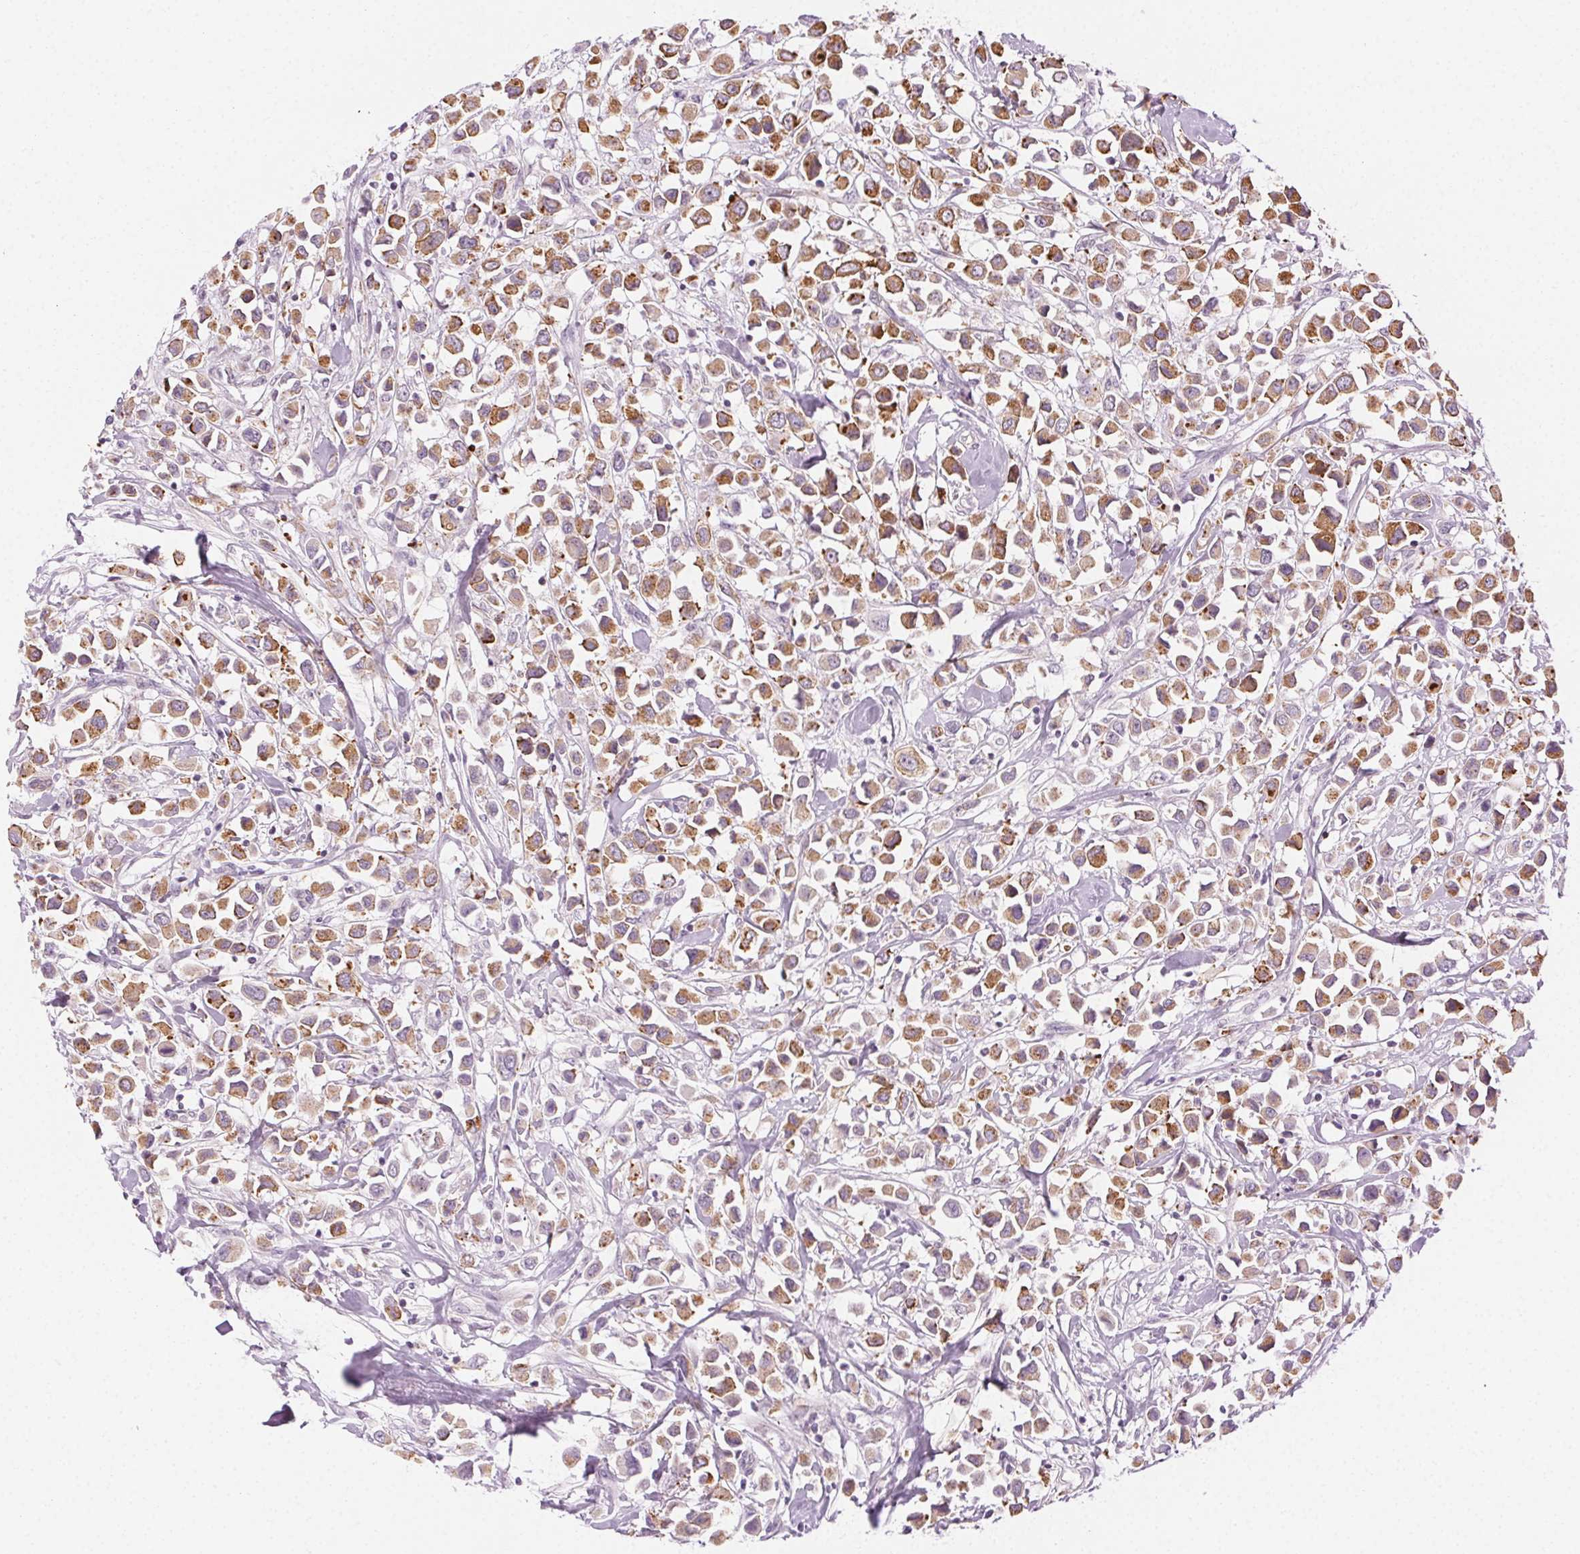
{"staining": {"intensity": "moderate", "quantity": ">75%", "location": "cytoplasmic/membranous"}, "tissue": "breast cancer", "cell_type": "Tumor cells", "image_type": "cancer", "snomed": [{"axis": "morphology", "description": "Duct carcinoma"}, {"axis": "topography", "description": "Breast"}], "caption": "A medium amount of moderate cytoplasmic/membranous expression is appreciated in about >75% of tumor cells in breast cancer tissue.", "gene": "AIF1L", "patient": {"sex": "female", "age": 61}}